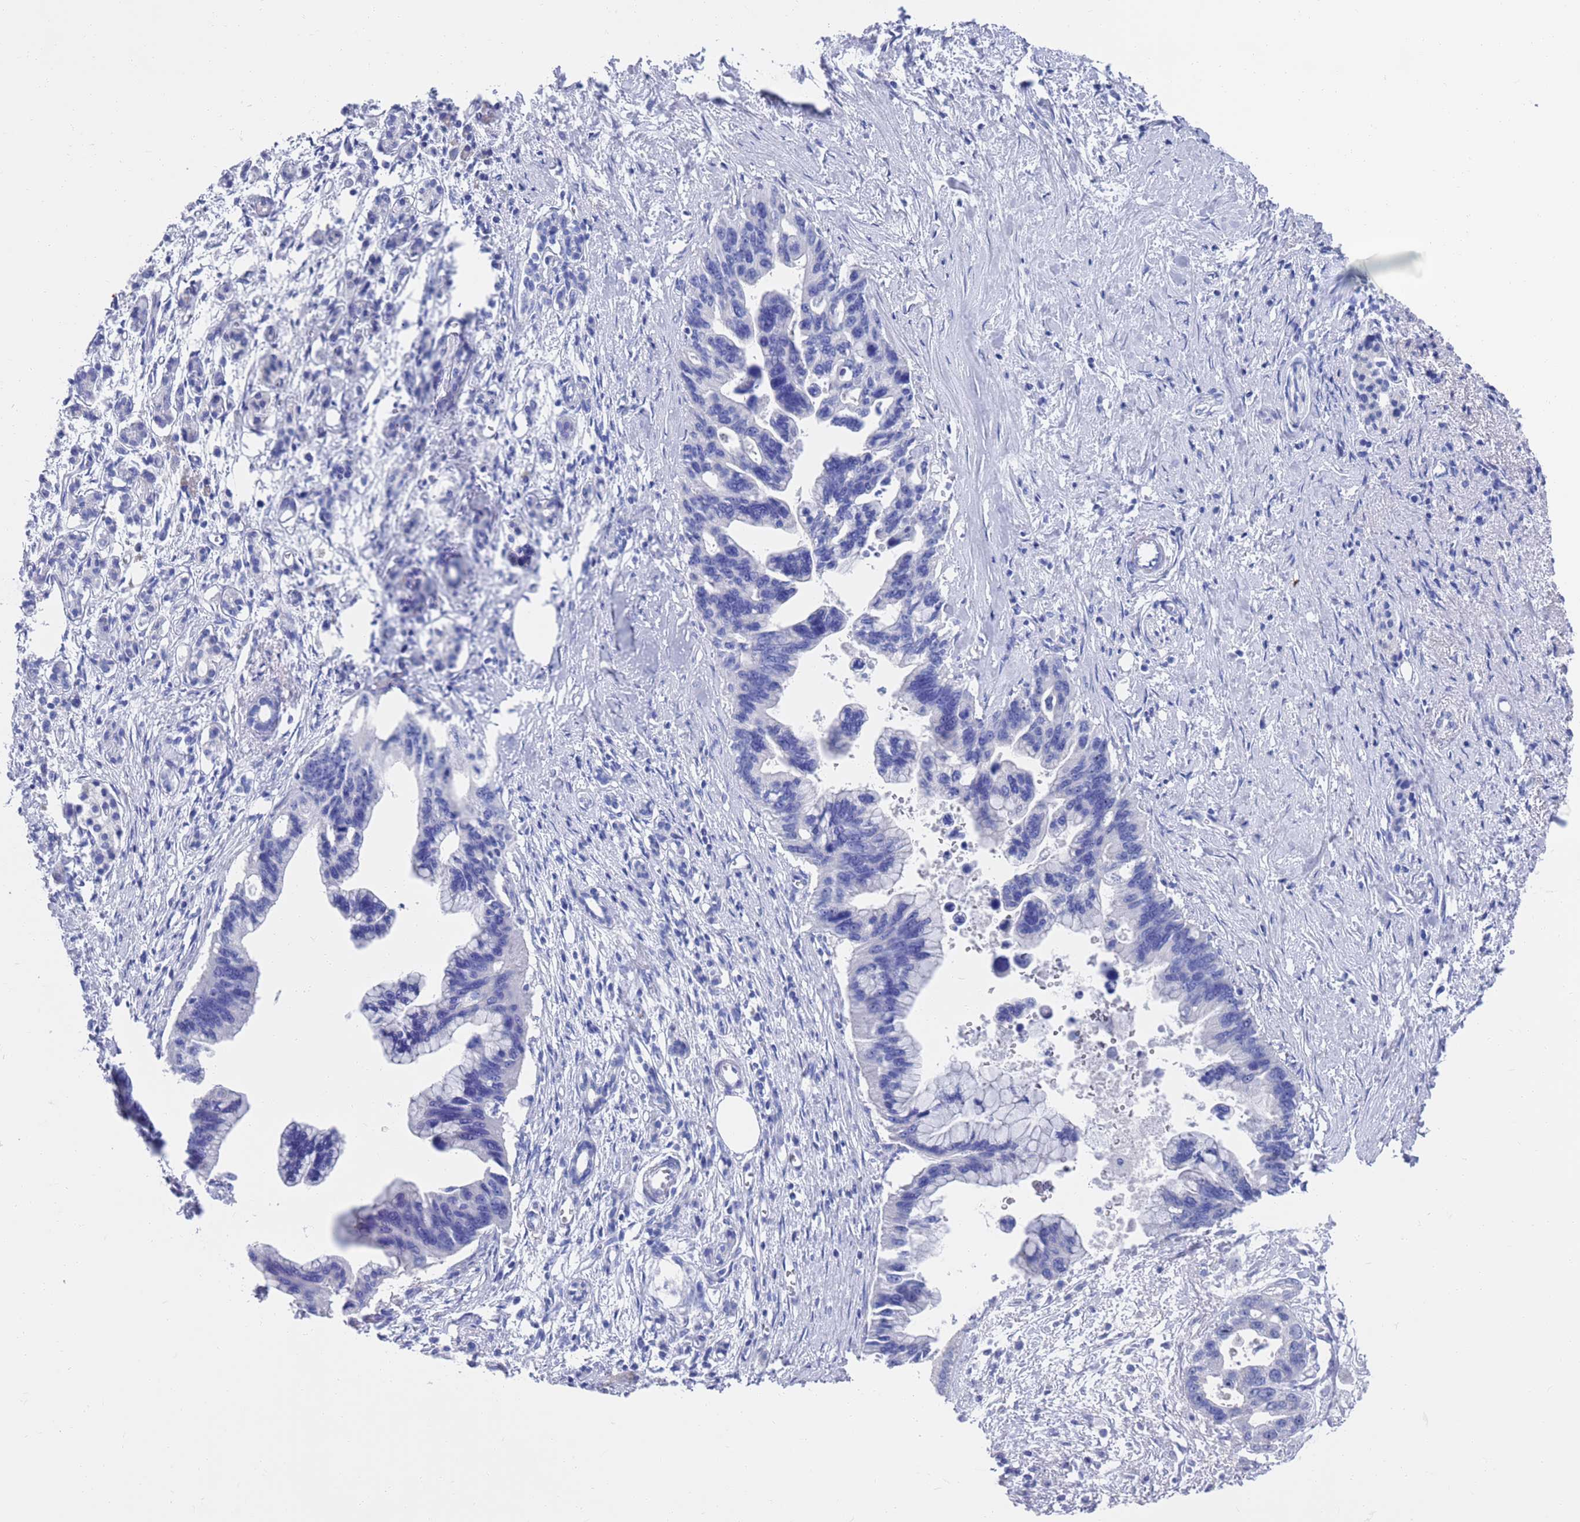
{"staining": {"intensity": "negative", "quantity": "none", "location": "none"}, "tissue": "pancreatic cancer", "cell_type": "Tumor cells", "image_type": "cancer", "snomed": [{"axis": "morphology", "description": "Adenocarcinoma, NOS"}, {"axis": "topography", "description": "Pancreas"}], "caption": "High magnification brightfield microscopy of pancreatic cancer (adenocarcinoma) stained with DAB (3,3'-diaminobenzidine) (brown) and counterstained with hematoxylin (blue): tumor cells show no significant positivity.", "gene": "MTMR2", "patient": {"sex": "female", "age": 83}}